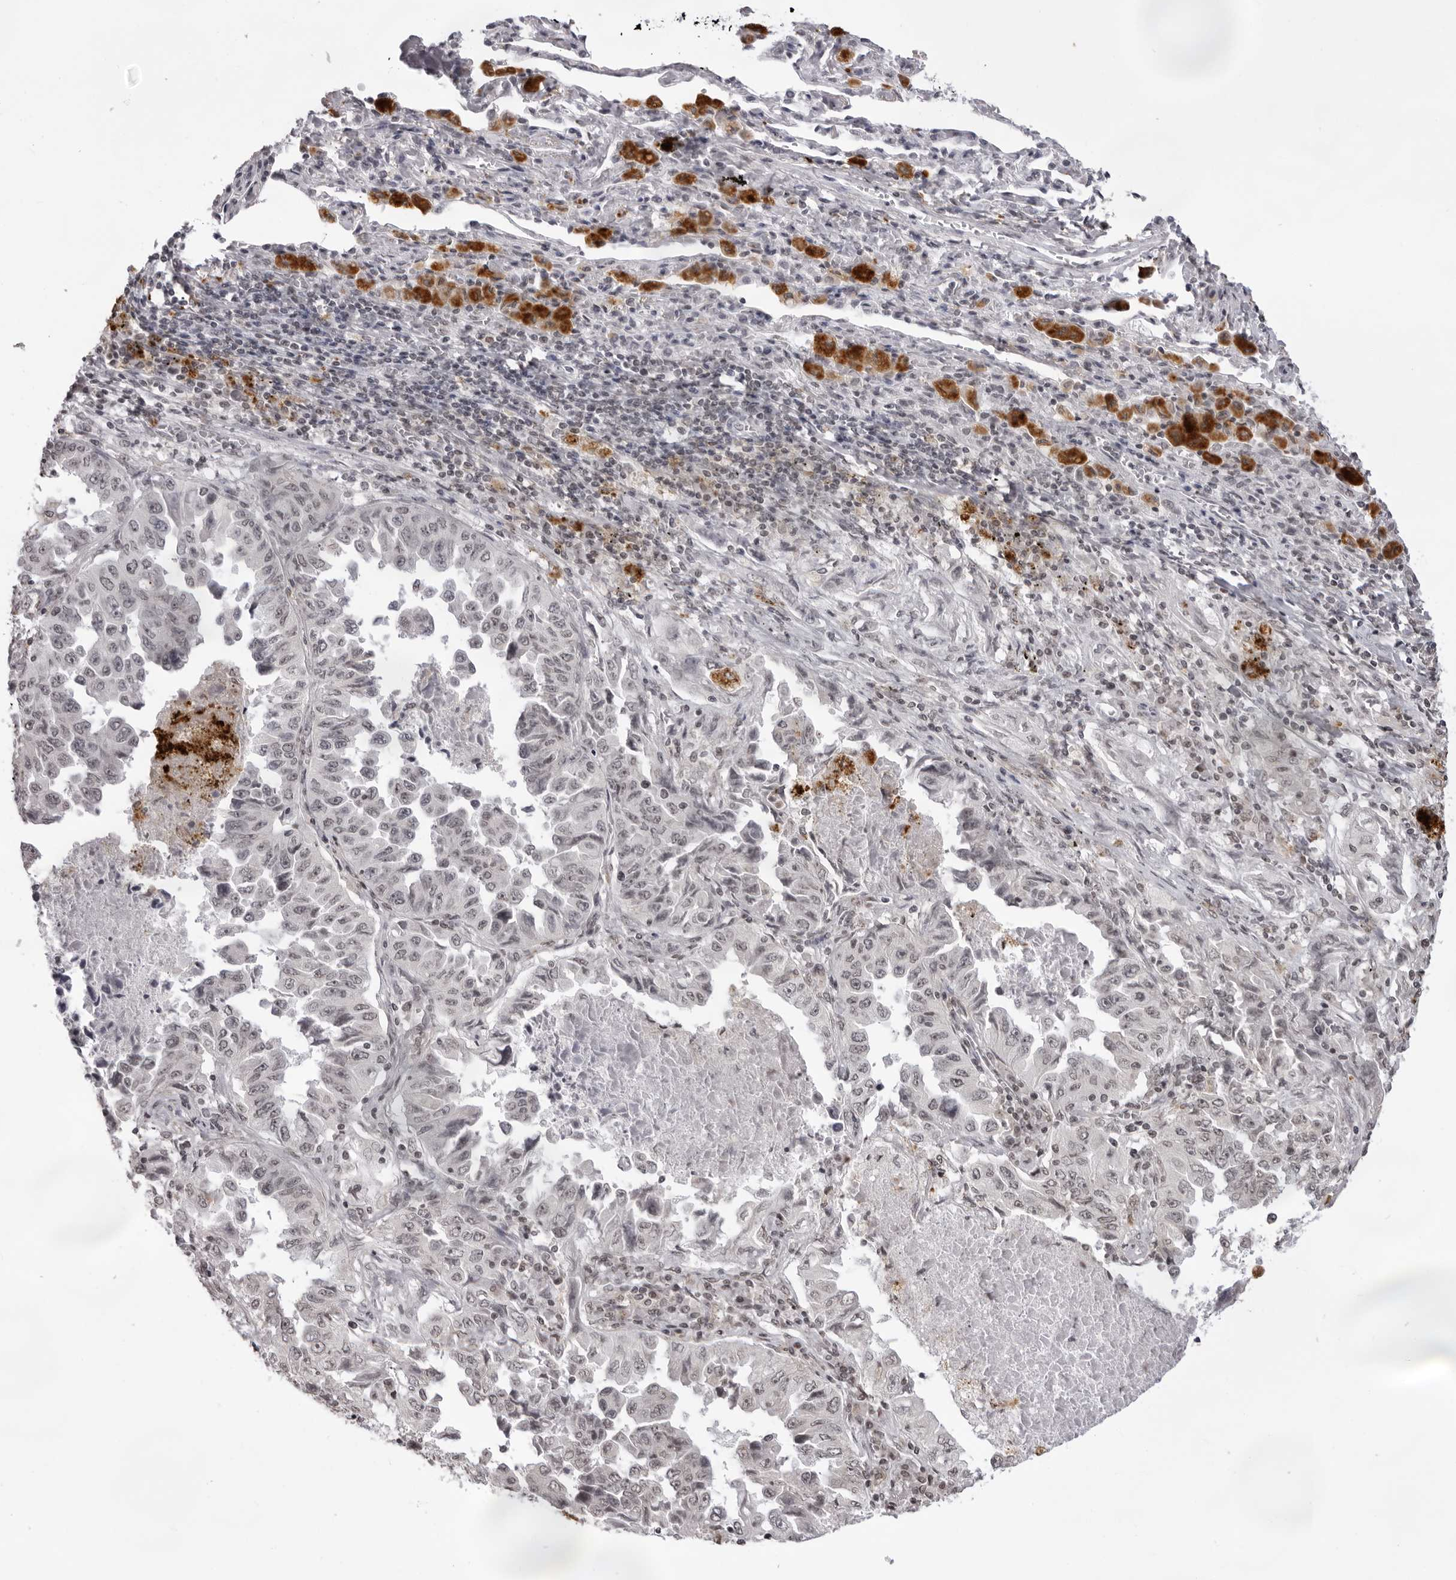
{"staining": {"intensity": "weak", "quantity": "<25%", "location": "nuclear"}, "tissue": "lung cancer", "cell_type": "Tumor cells", "image_type": "cancer", "snomed": [{"axis": "morphology", "description": "Adenocarcinoma, NOS"}, {"axis": "topography", "description": "Lung"}], "caption": "This is an immunohistochemistry photomicrograph of lung cancer. There is no staining in tumor cells.", "gene": "NTM", "patient": {"sex": "female", "age": 51}}